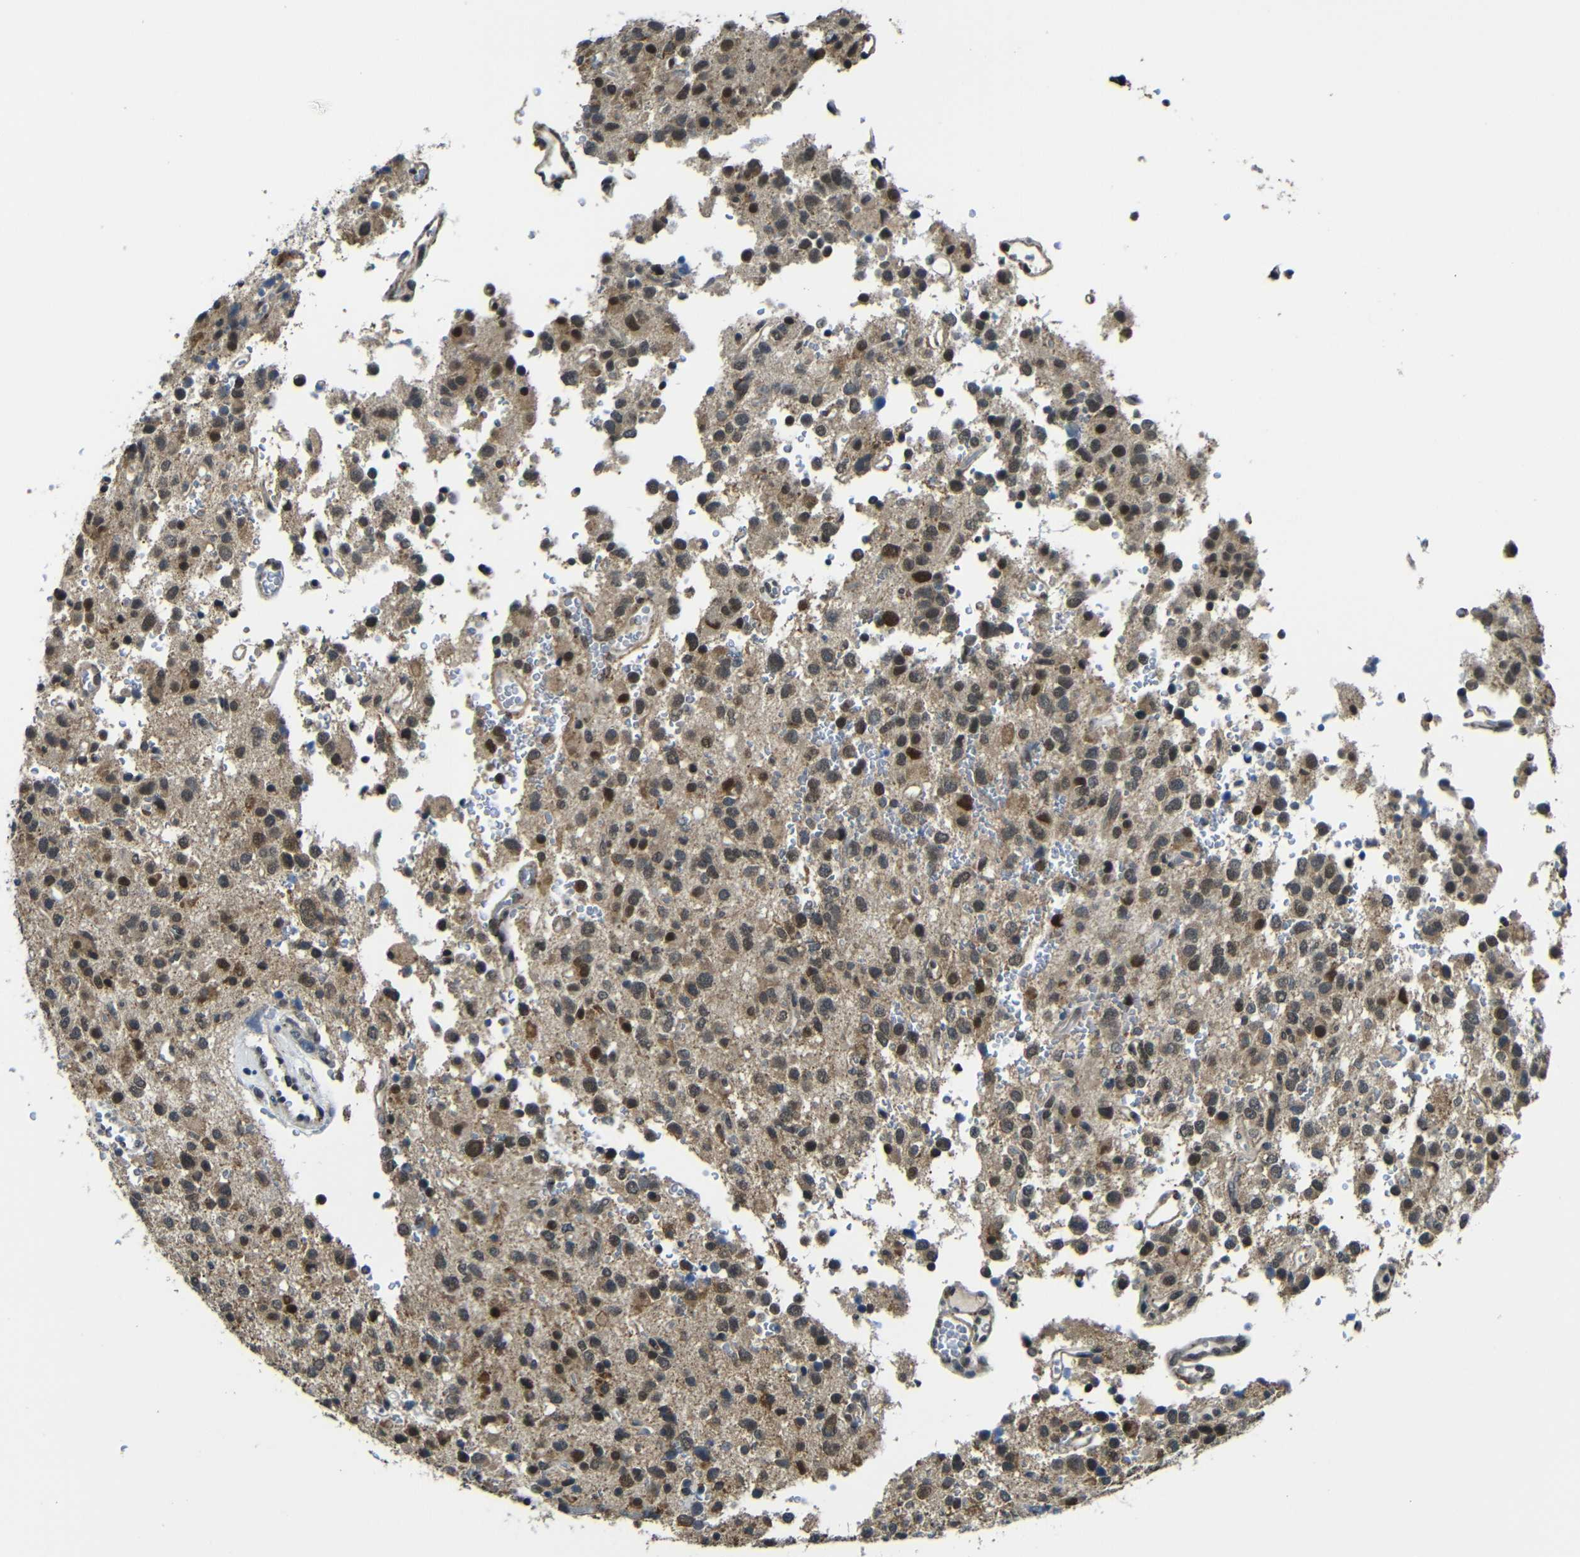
{"staining": {"intensity": "moderate", "quantity": "25%-75%", "location": "cytoplasmic/membranous,nuclear"}, "tissue": "glioma", "cell_type": "Tumor cells", "image_type": "cancer", "snomed": [{"axis": "morphology", "description": "Glioma, malignant, High grade"}, {"axis": "topography", "description": "Brain"}], "caption": "Glioma stained for a protein (brown) shows moderate cytoplasmic/membranous and nuclear positive expression in approximately 25%-75% of tumor cells.", "gene": "FAM172A", "patient": {"sex": "male", "age": 47}}